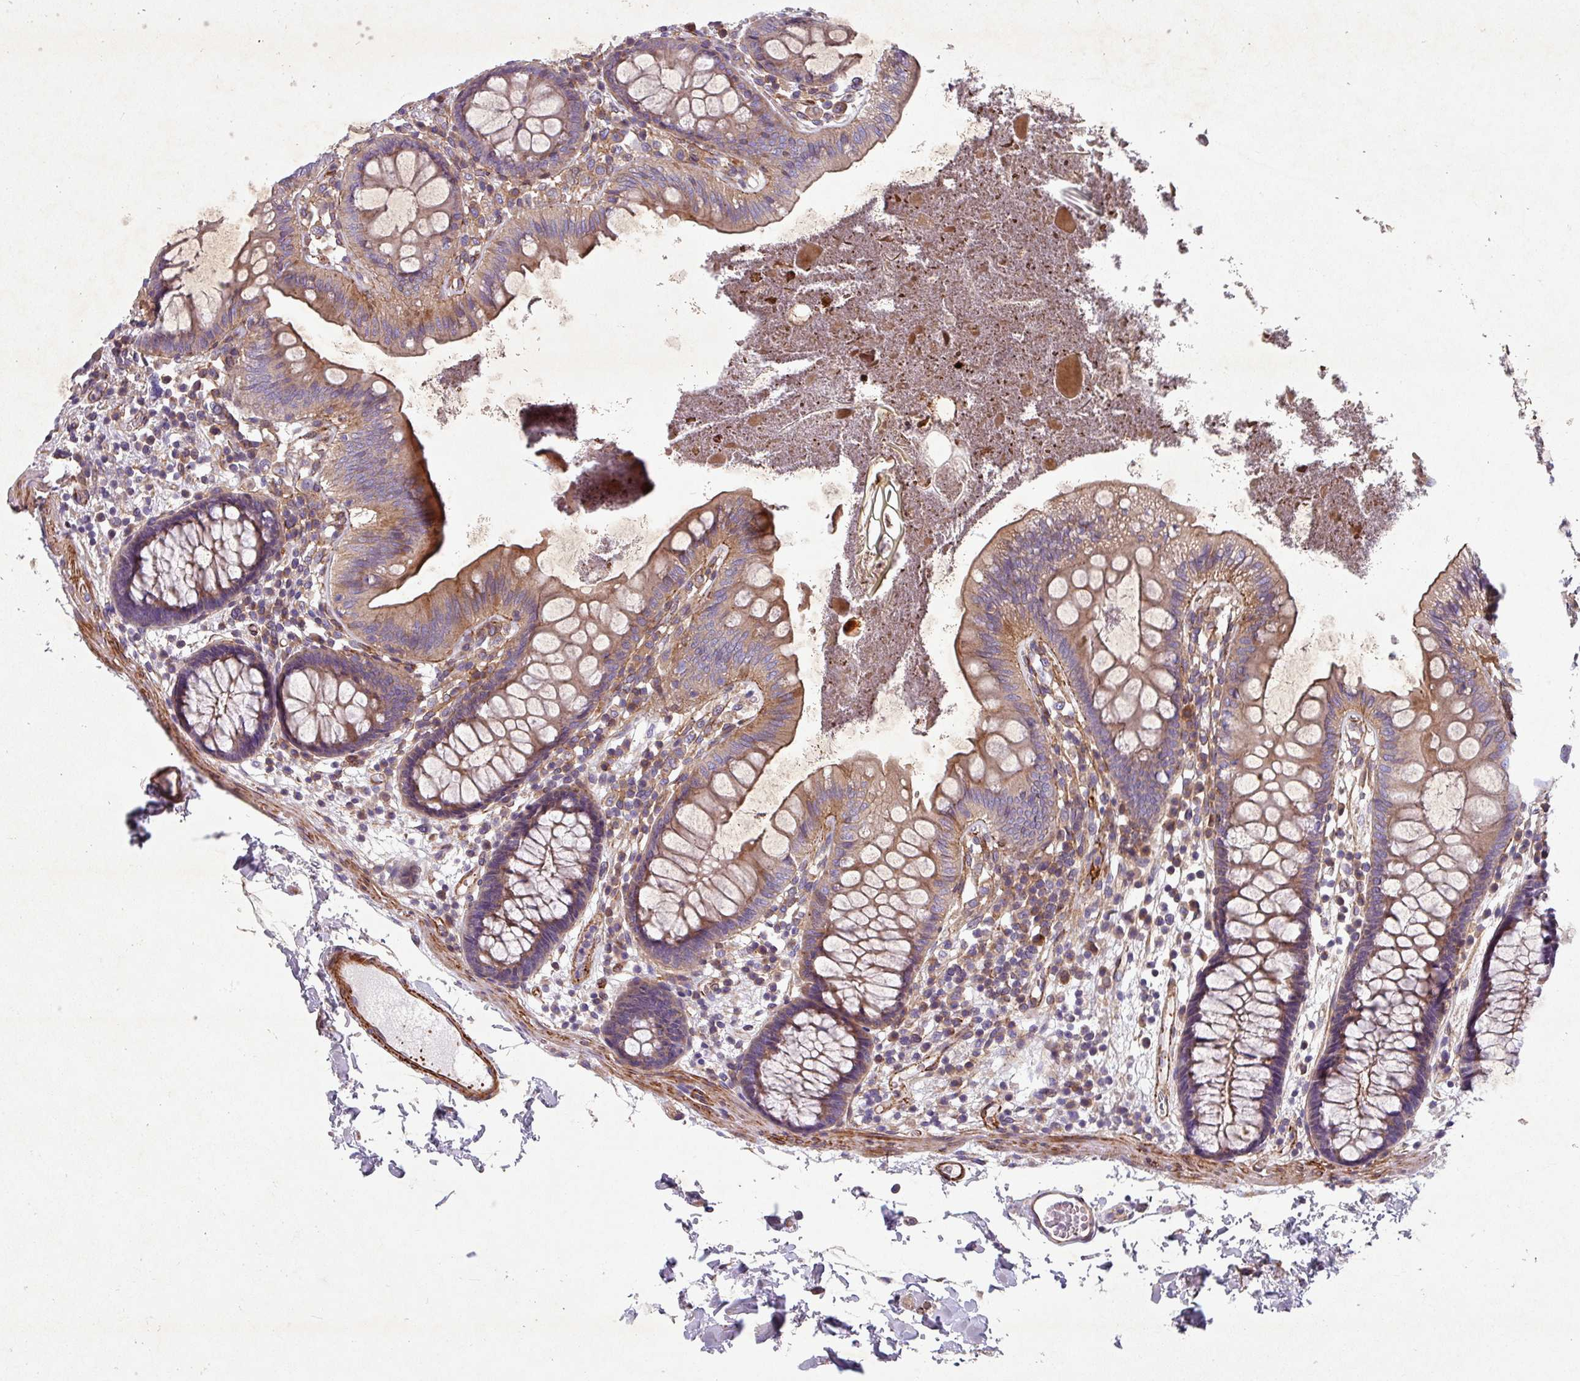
{"staining": {"intensity": "moderate", "quantity": ">75%", "location": "cytoplasmic/membranous"}, "tissue": "colon", "cell_type": "Endothelial cells", "image_type": "normal", "snomed": [{"axis": "morphology", "description": "Normal tissue, NOS"}, {"axis": "topography", "description": "Colon"}], "caption": "An immunohistochemistry (IHC) image of unremarkable tissue is shown. Protein staining in brown shows moderate cytoplasmic/membranous positivity in colon within endothelial cells.", "gene": "ATP2C2", "patient": {"sex": "male", "age": 84}}